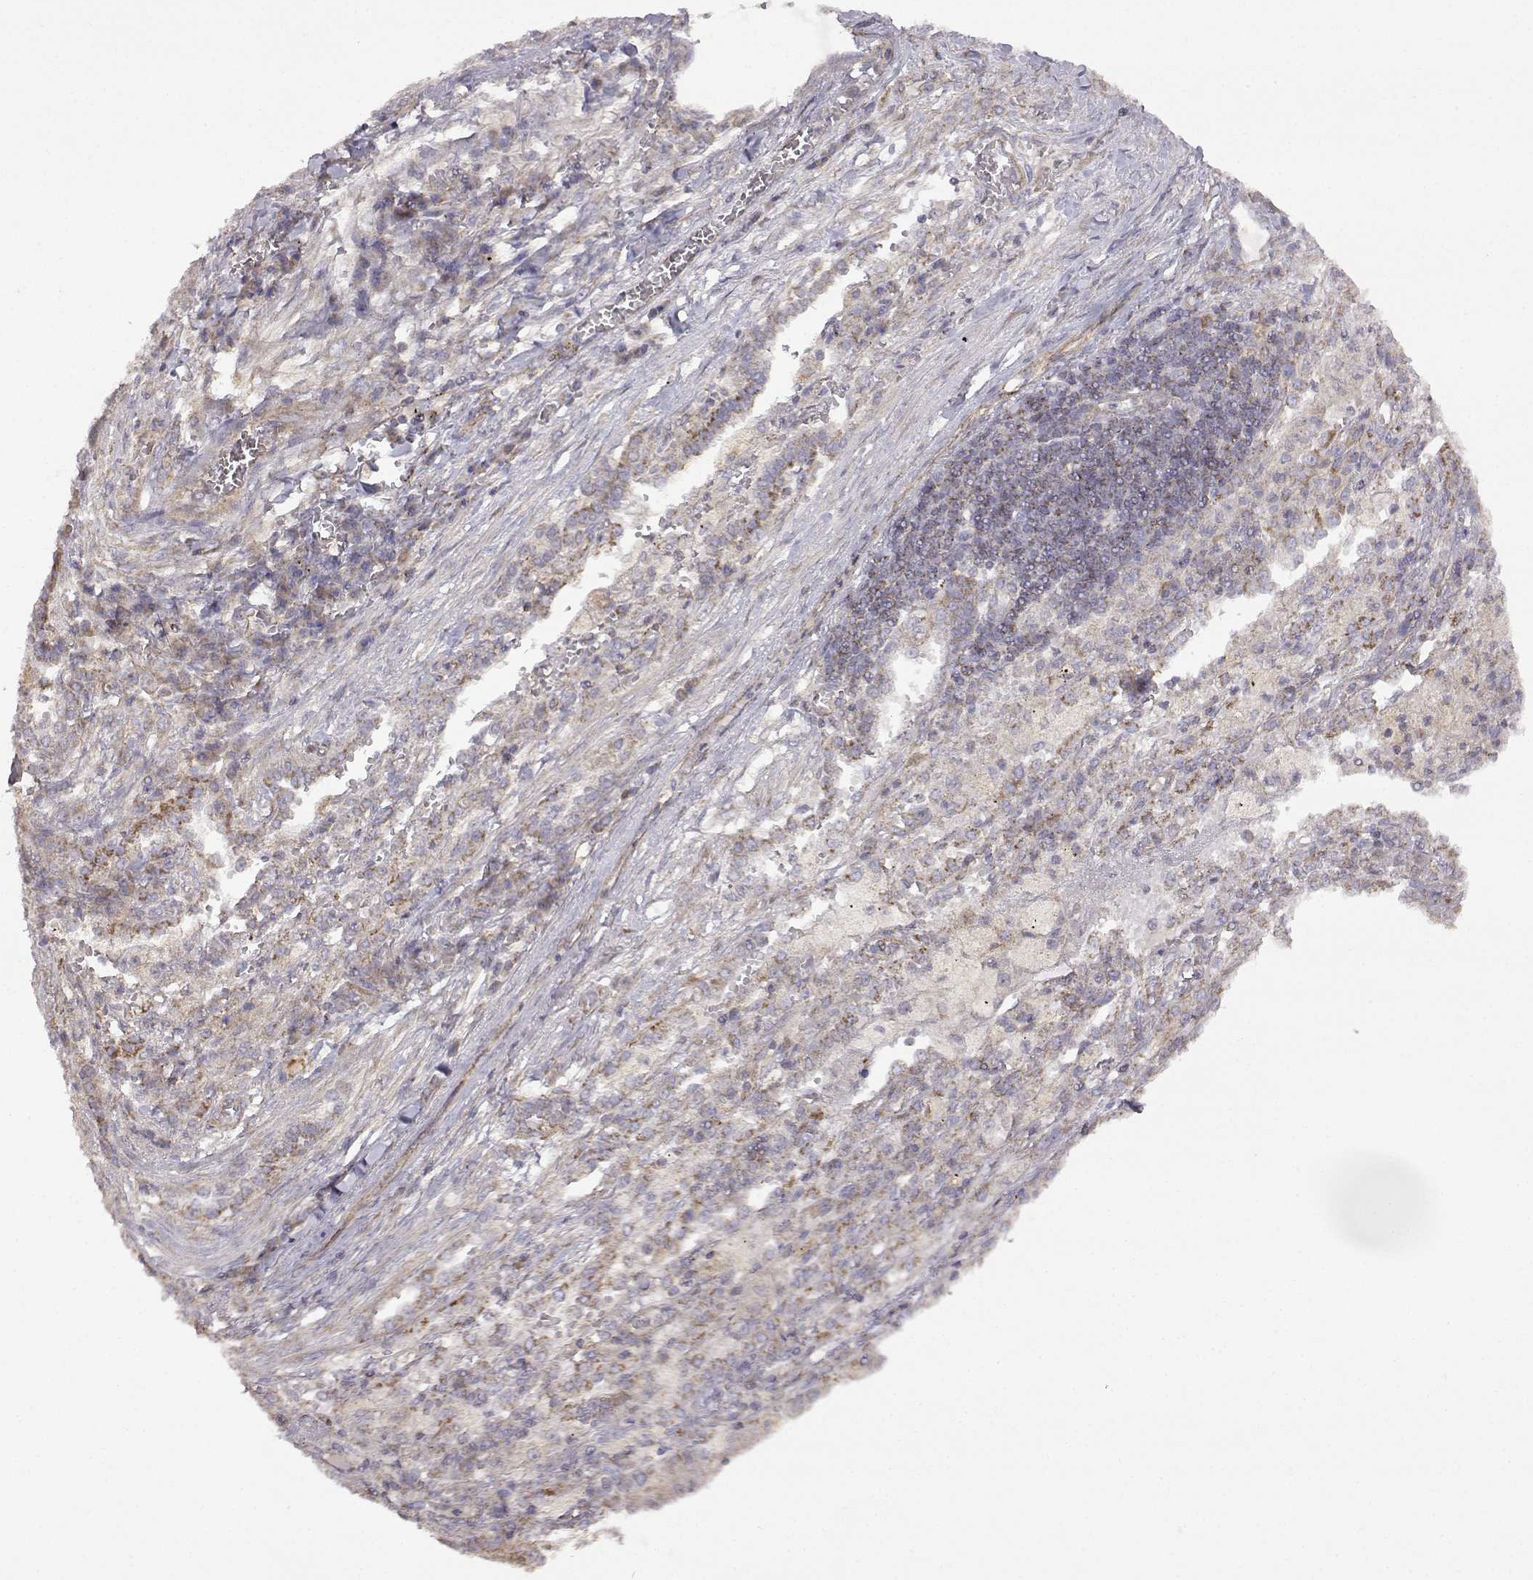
{"staining": {"intensity": "weak", "quantity": "<25%", "location": "cytoplasmic/membranous"}, "tissue": "lung cancer", "cell_type": "Tumor cells", "image_type": "cancer", "snomed": [{"axis": "morphology", "description": "Adenocarcinoma, NOS"}, {"axis": "topography", "description": "Lung"}], "caption": "IHC of lung cancer demonstrates no staining in tumor cells.", "gene": "DDC", "patient": {"sex": "male", "age": 57}}